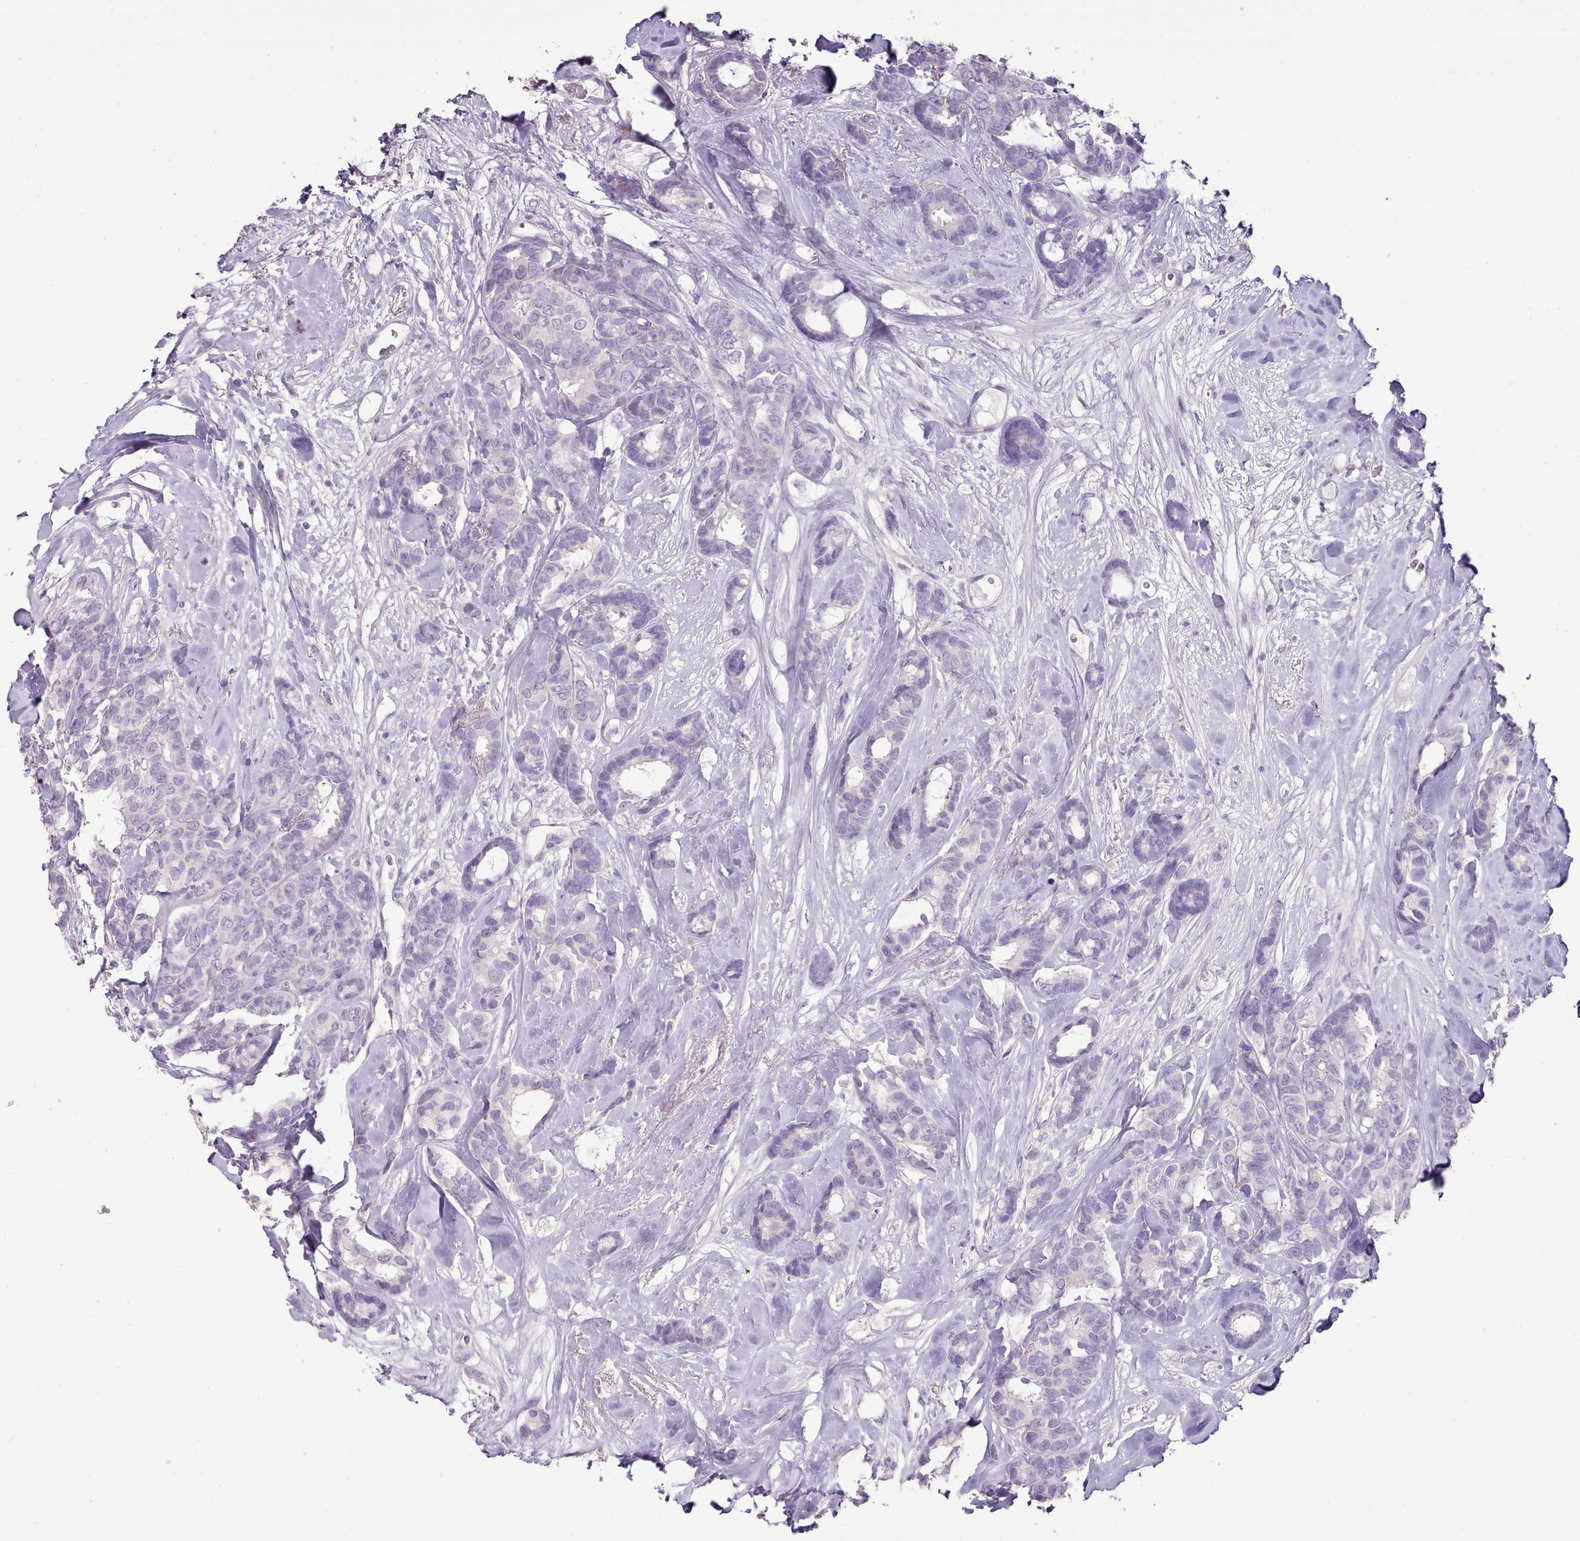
{"staining": {"intensity": "negative", "quantity": "none", "location": "none"}, "tissue": "breast cancer", "cell_type": "Tumor cells", "image_type": "cancer", "snomed": [{"axis": "morphology", "description": "Duct carcinoma"}, {"axis": "topography", "description": "Breast"}], "caption": "This is an immunohistochemistry (IHC) photomicrograph of human breast invasive ductal carcinoma. There is no staining in tumor cells.", "gene": "BLOC1S2", "patient": {"sex": "female", "age": 87}}